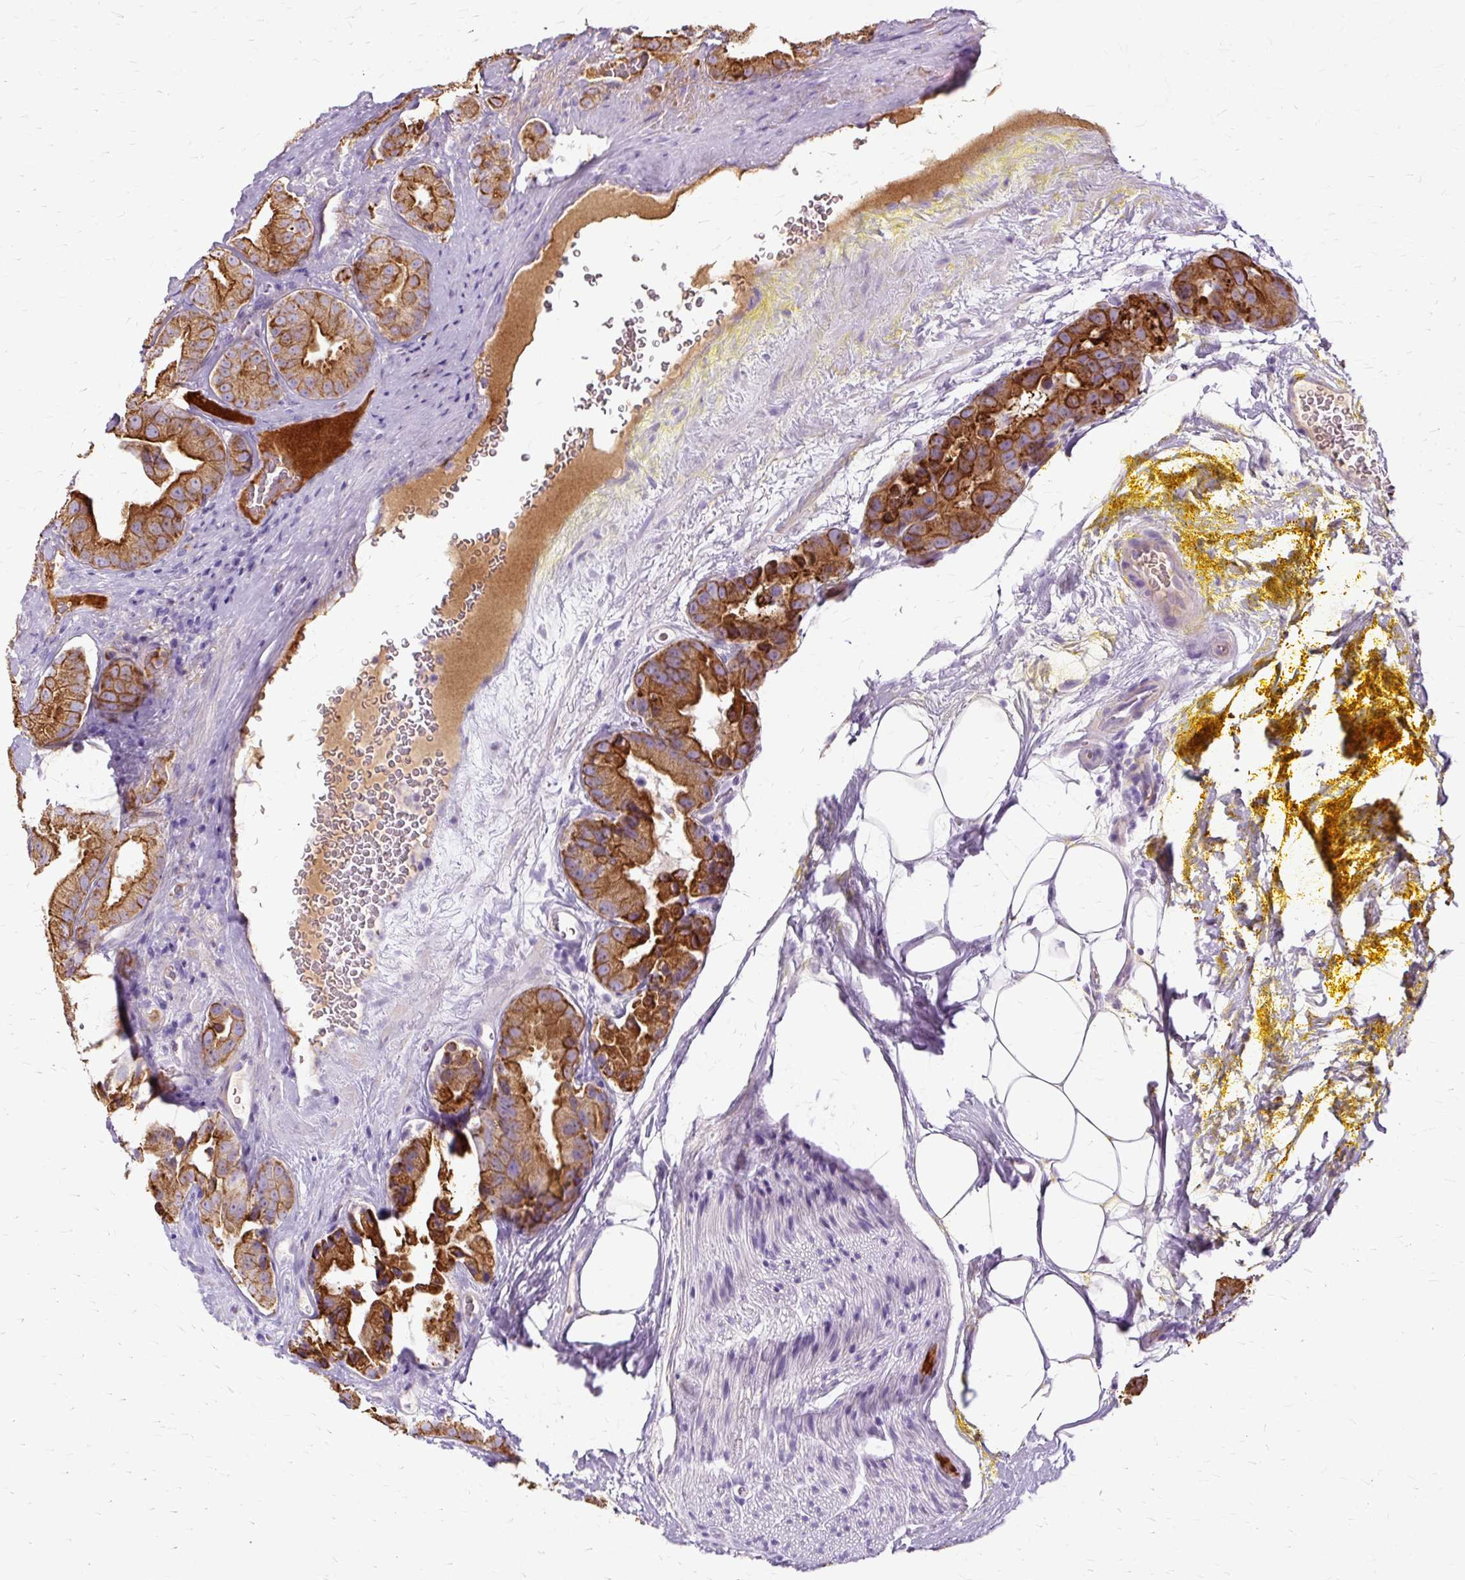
{"staining": {"intensity": "strong", "quantity": ">75%", "location": "cytoplasmic/membranous"}, "tissue": "prostate cancer", "cell_type": "Tumor cells", "image_type": "cancer", "snomed": [{"axis": "morphology", "description": "Adenocarcinoma, High grade"}, {"axis": "topography", "description": "Prostate"}], "caption": "An IHC micrograph of tumor tissue is shown. Protein staining in brown highlights strong cytoplasmic/membranous positivity in prostate cancer within tumor cells. (DAB (3,3'-diaminobenzidine) IHC with brightfield microscopy, high magnification).", "gene": "DCTN4", "patient": {"sex": "male", "age": 63}}